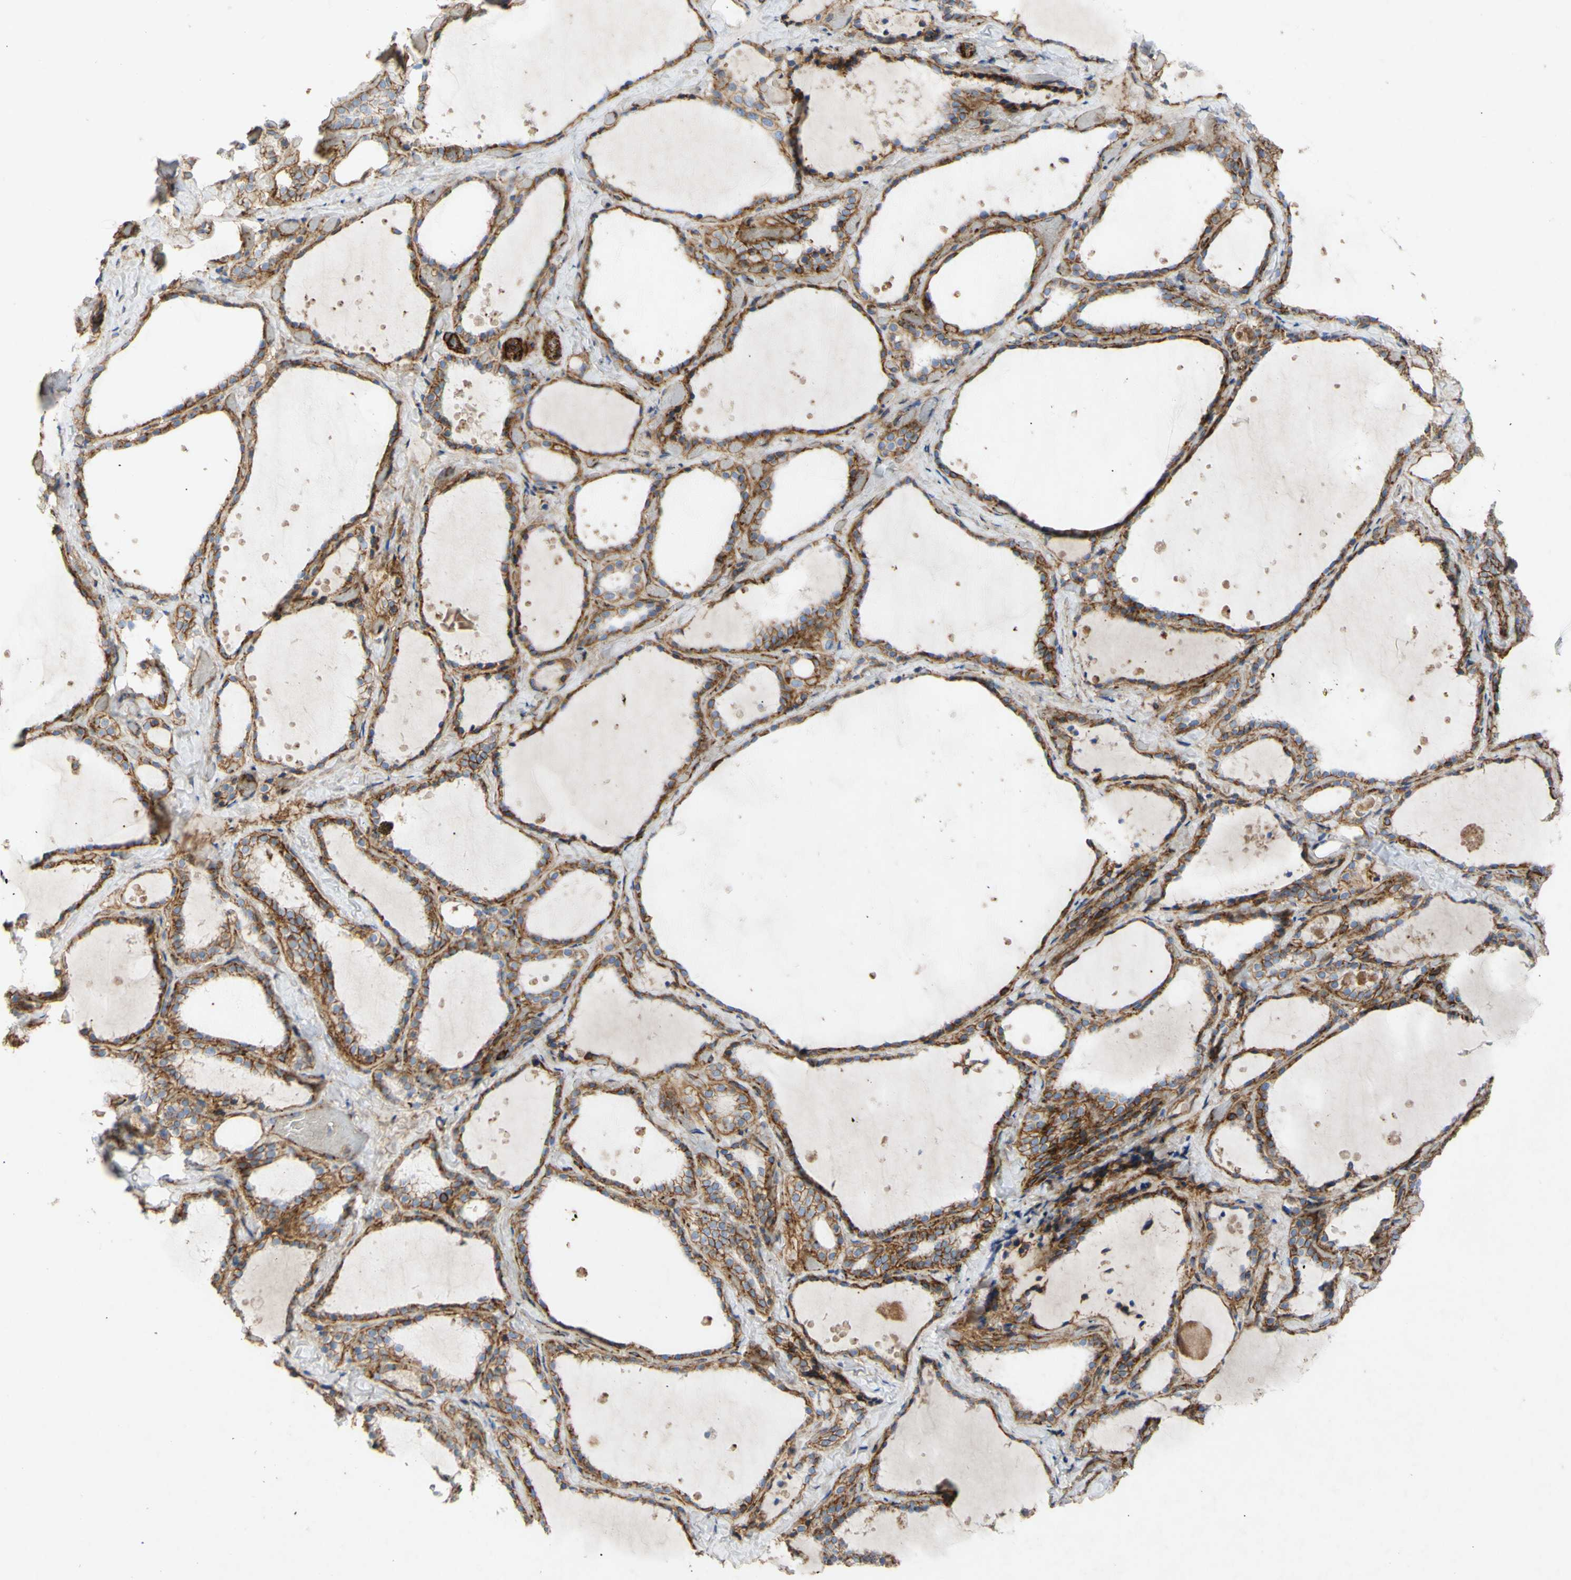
{"staining": {"intensity": "moderate", "quantity": ">75%", "location": "cytoplasmic/membranous"}, "tissue": "thyroid gland", "cell_type": "Glandular cells", "image_type": "normal", "snomed": [{"axis": "morphology", "description": "Normal tissue, NOS"}, {"axis": "topography", "description": "Thyroid gland"}], "caption": "Protein expression analysis of benign thyroid gland demonstrates moderate cytoplasmic/membranous staining in about >75% of glandular cells.", "gene": "ATP2A3", "patient": {"sex": "female", "age": 44}}